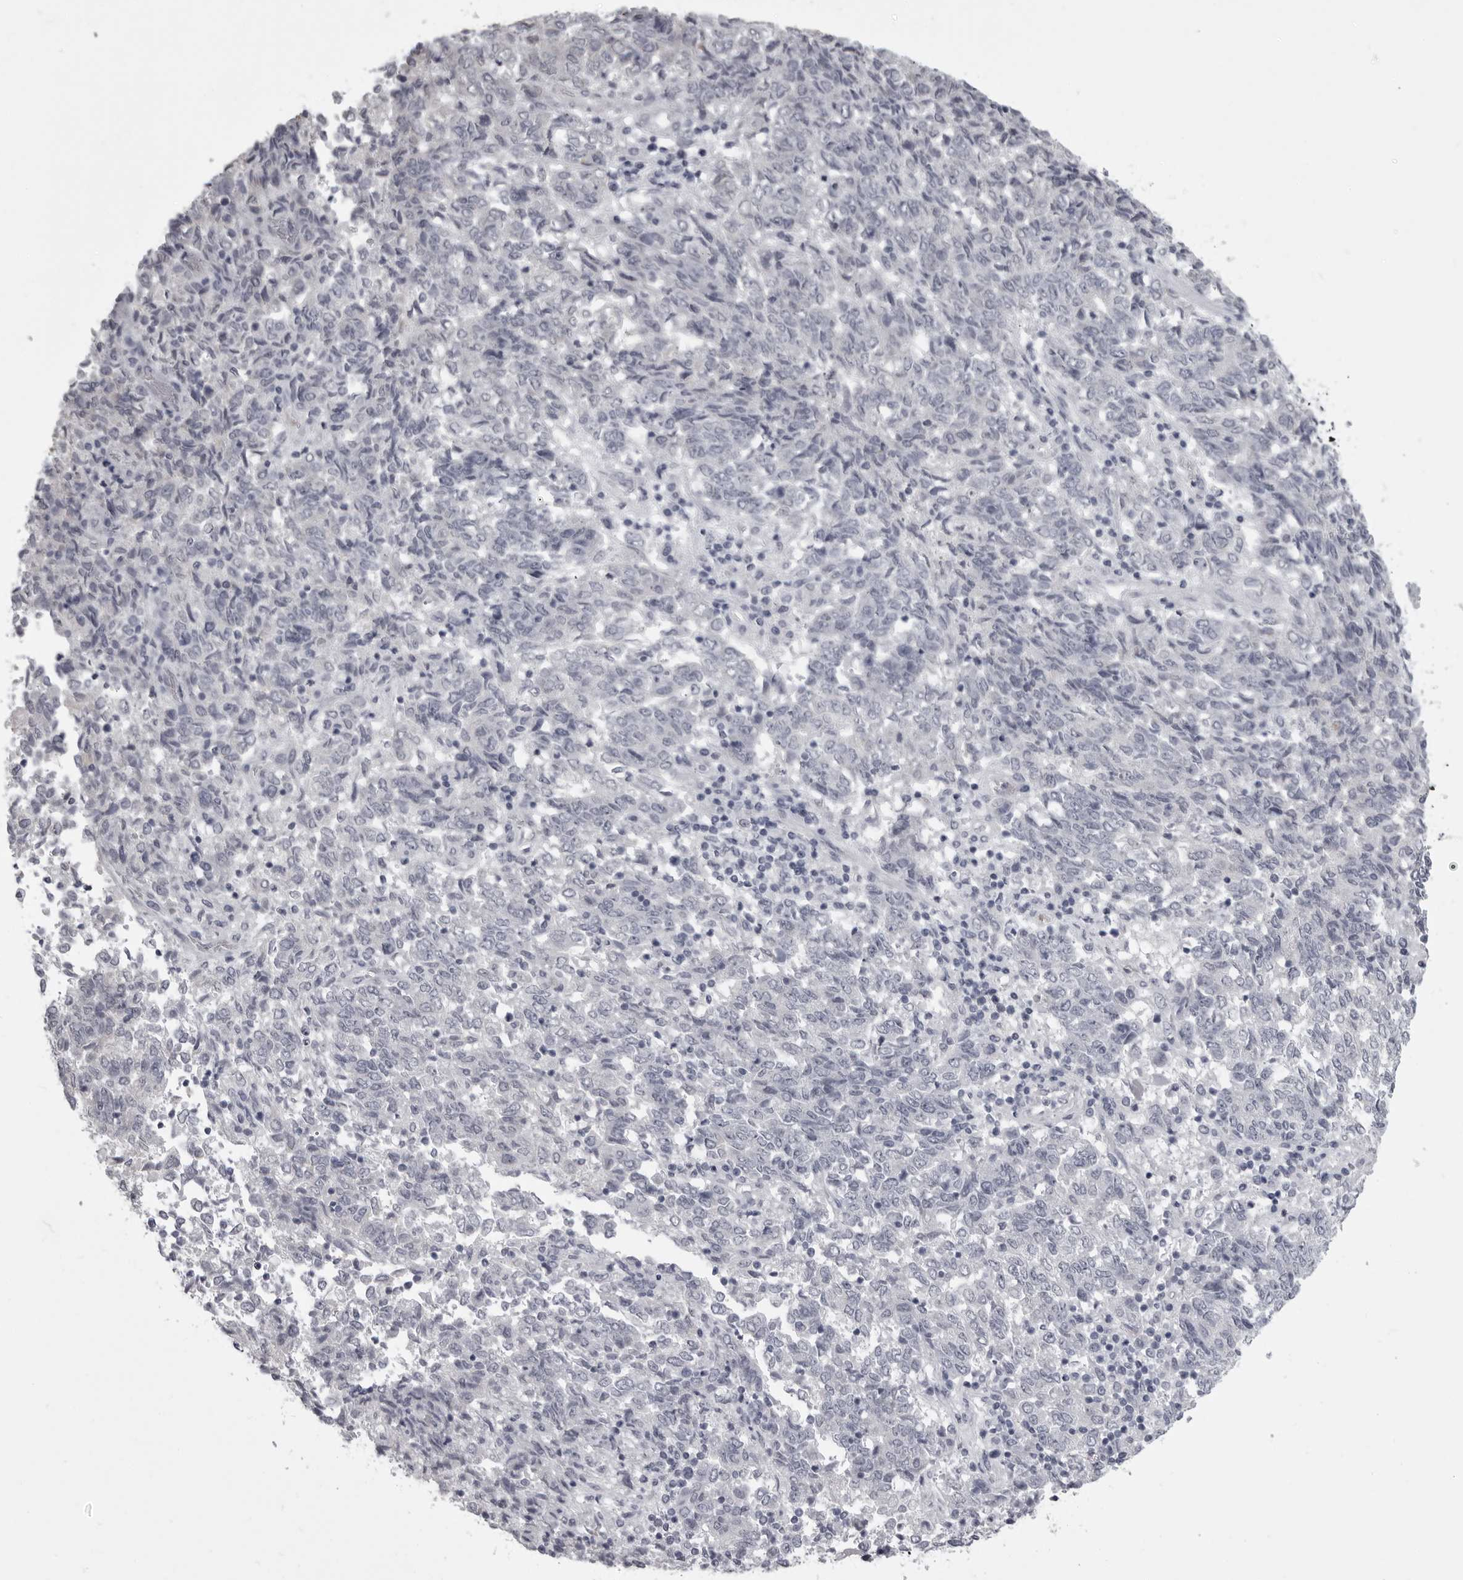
{"staining": {"intensity": "negative", "quantity": "none", "location": "none"}, "tissue": "endometrial cancer", "cell_type": "Tumor cells", "image_type": "cancer", "snomed": [{"axis": "morphology", "description": "Adenocarcinoma, NOS"}, {"axis": "topography", "description": "Endometrium"}], "caption": "The histopathology image displays no staining of tumor cells in adenocarcinoma (endometrial).", "gene": "EPHA10", "patient": {"sex": "female", "age": 80}}